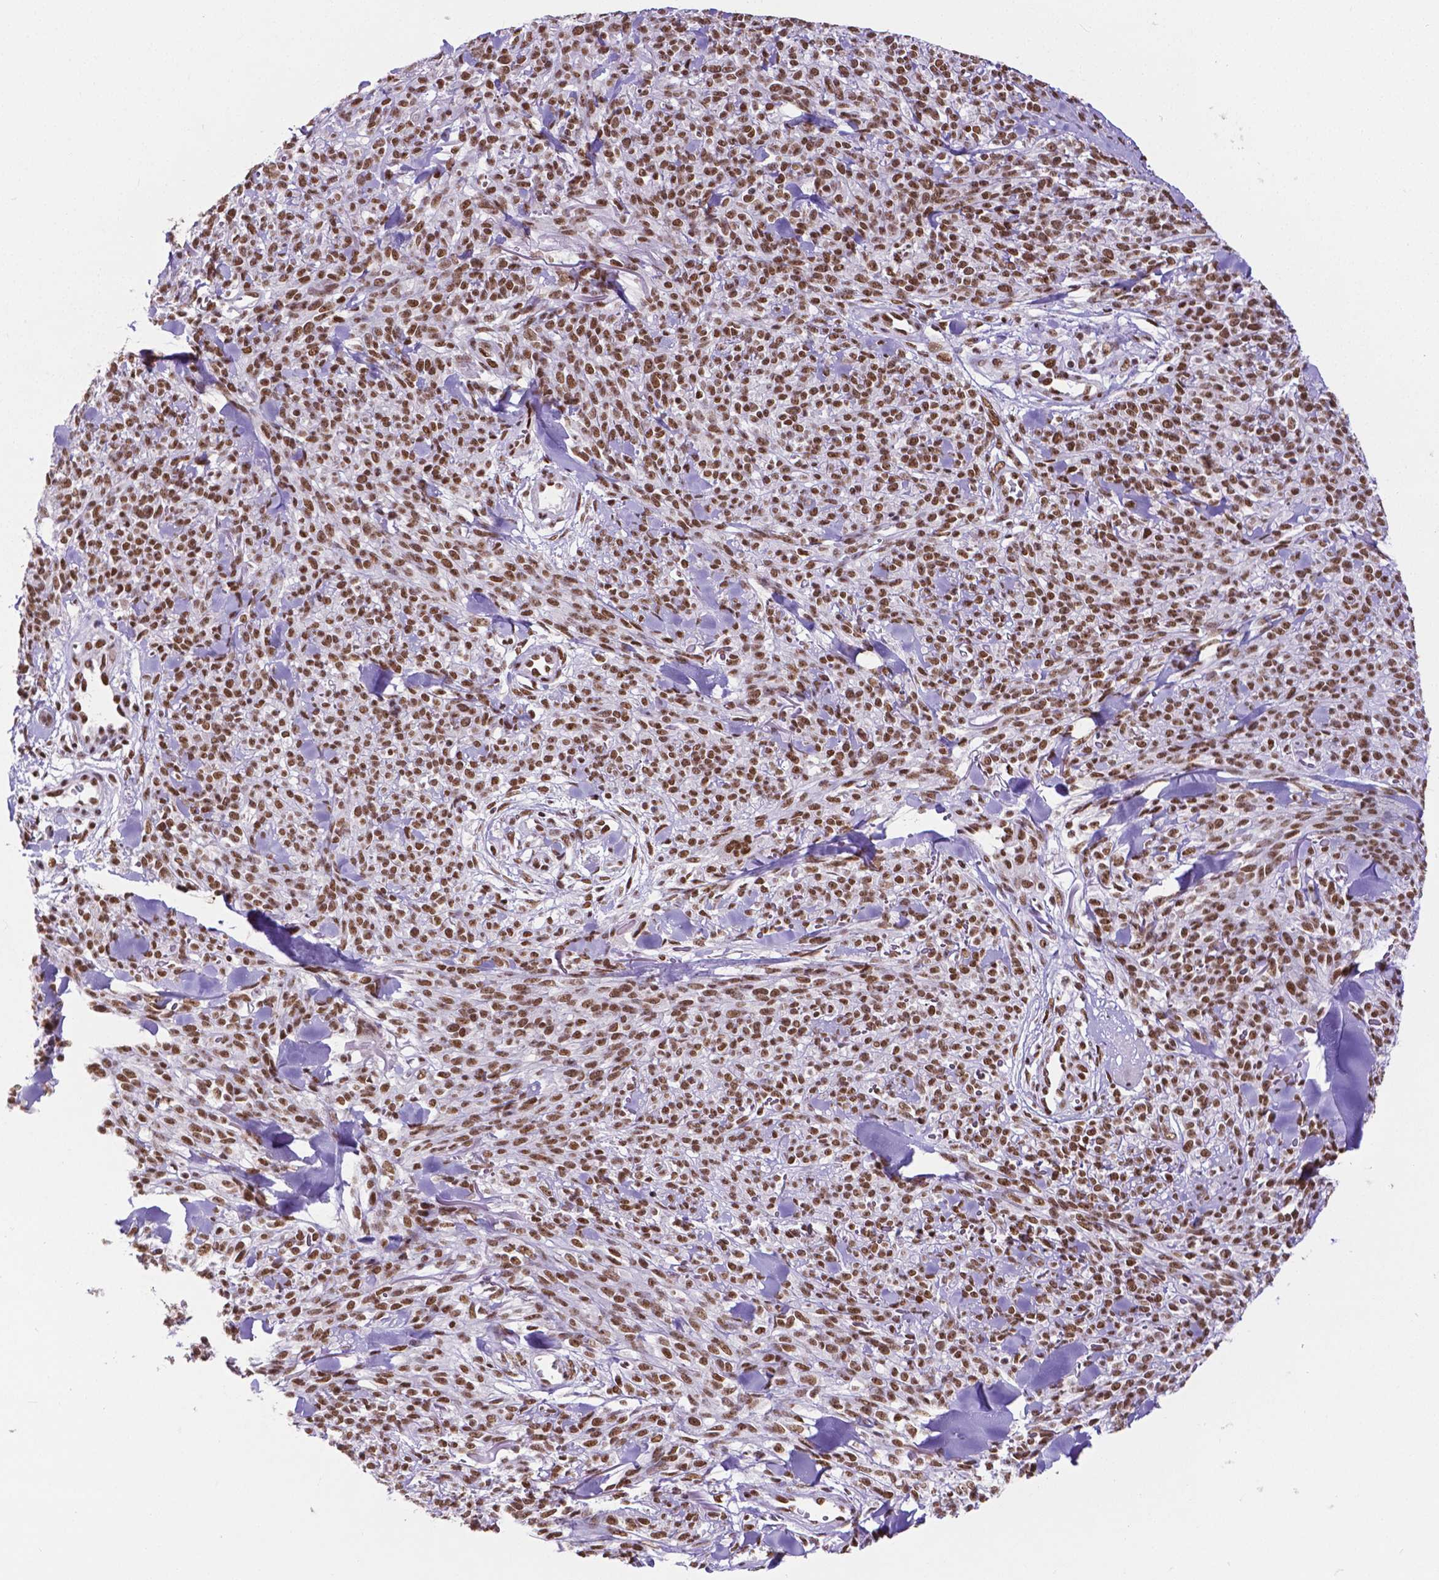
{"staining": {"intensity": "strong", "quantity": ">75%", "location": "nuclear"}, "tissue": "melanoma", "cell_type": "Tumor cells", "image_type": "cancer", "snomed": [{"axis": "morphology", "description": "Malignant melanoma, NOS"}, {"axis": "topography", "description": "Skin"}, {"axis": "topography", "description": "Skin of trunk"}], "caption": "High-power microscopy captured an IHC histopathology image of malignant melanoma, revealing strong nuclear expression in about >75% of tumor cells.", "gene": "ATRX", "patient": {"sex": "male", "age": 74}}